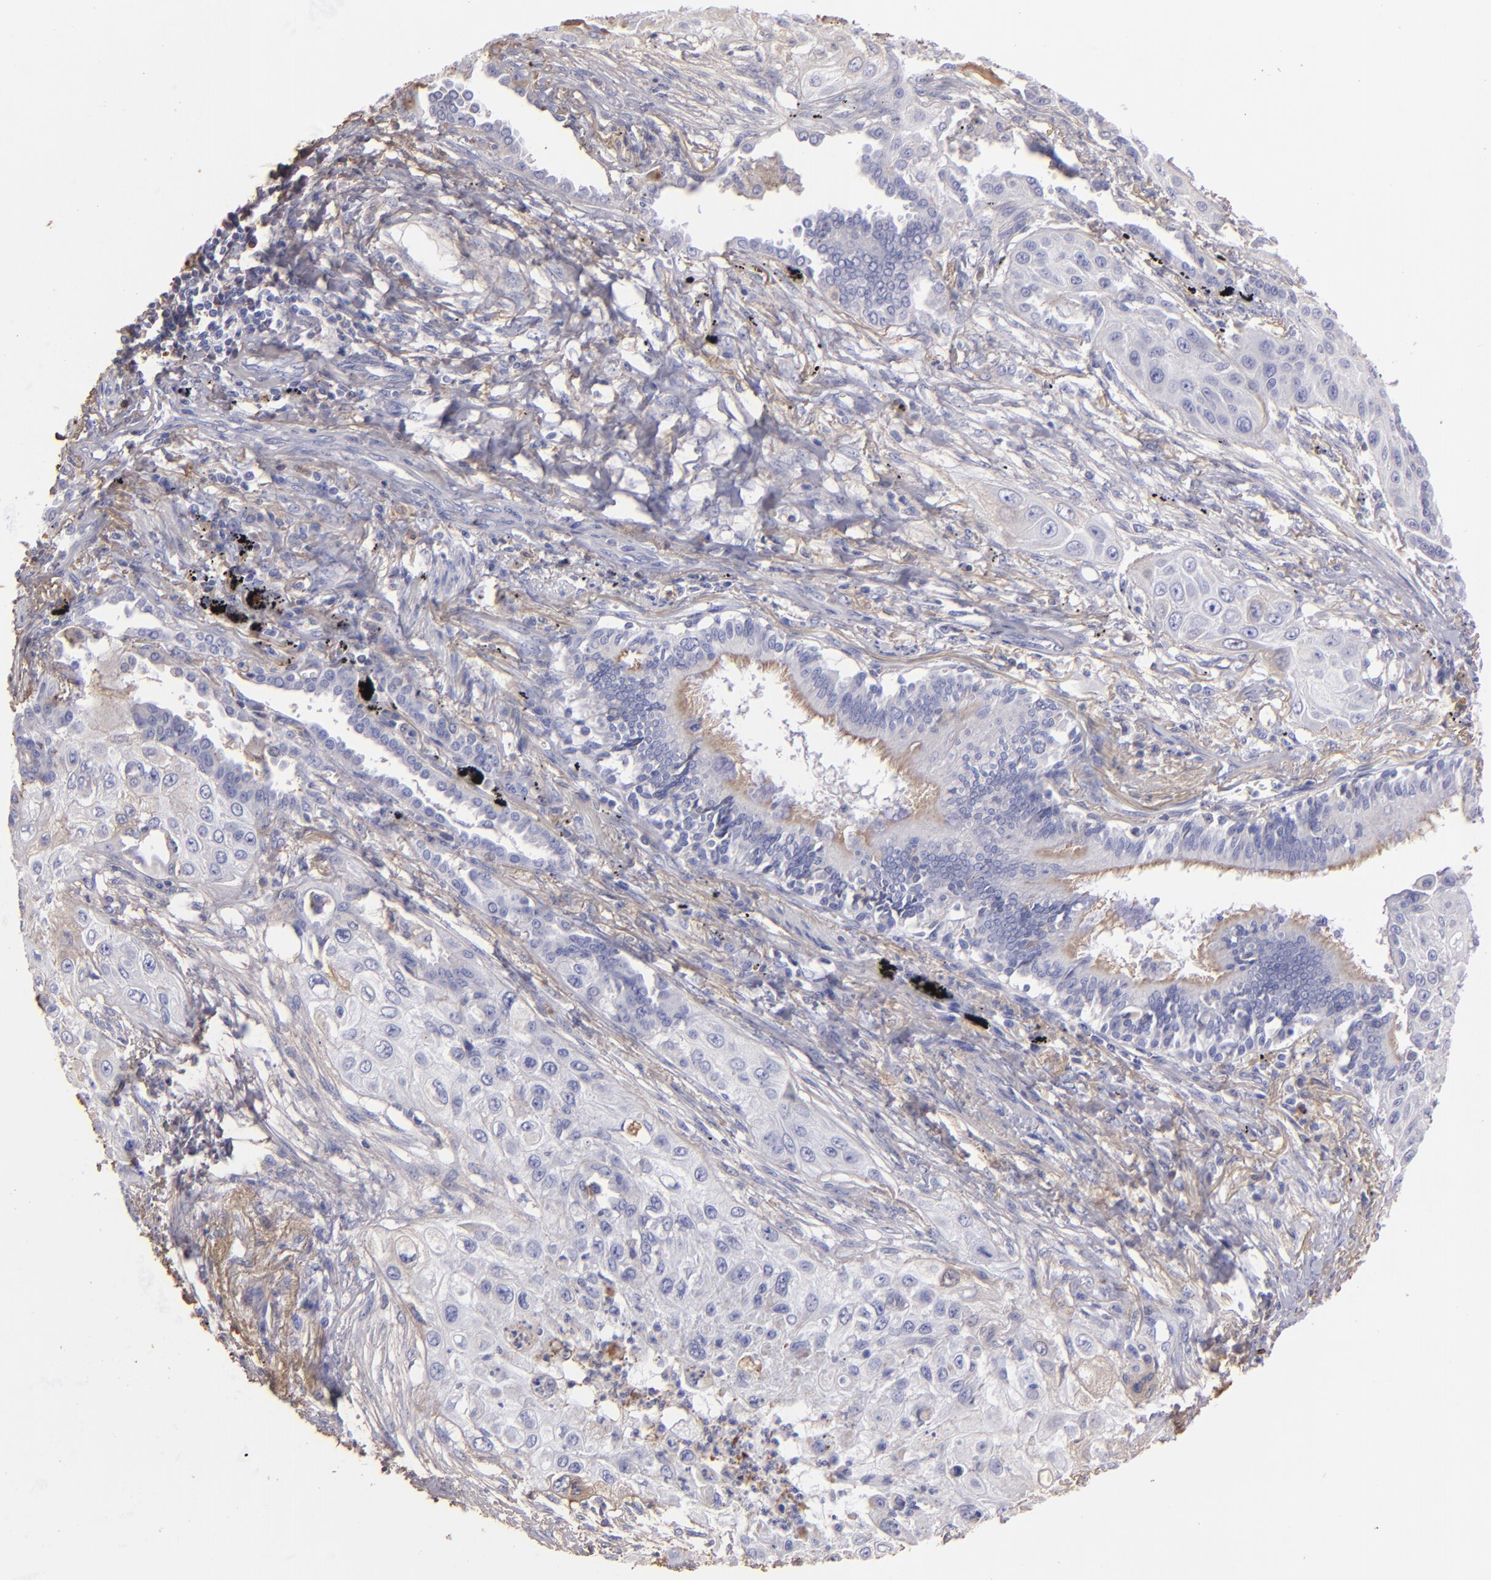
{"staining": {"intensity": "weak", "quantity": "25%-75%", "location": "cytoplasmic/membranous"}, "tissue": "lung cancer", "cell_type": "Tumor cells", "image_type": "cancer", "snomed": [{"axis": "morphology", "description": "Squamous cell carcinoma, NOS"}, {"axis": "topography", "description": "Lung"}], "caption": "A micrograph of human lung cancer stained for a protein displays weak cytoplasmic/membranous brown staining in tumor cells. (Stains: DAB in brown, nuclei in blue, Microscopy: brightfield microscopy at high magnification).", "gene": "FGB", "patient": {"sex": "male", "age": 71}}